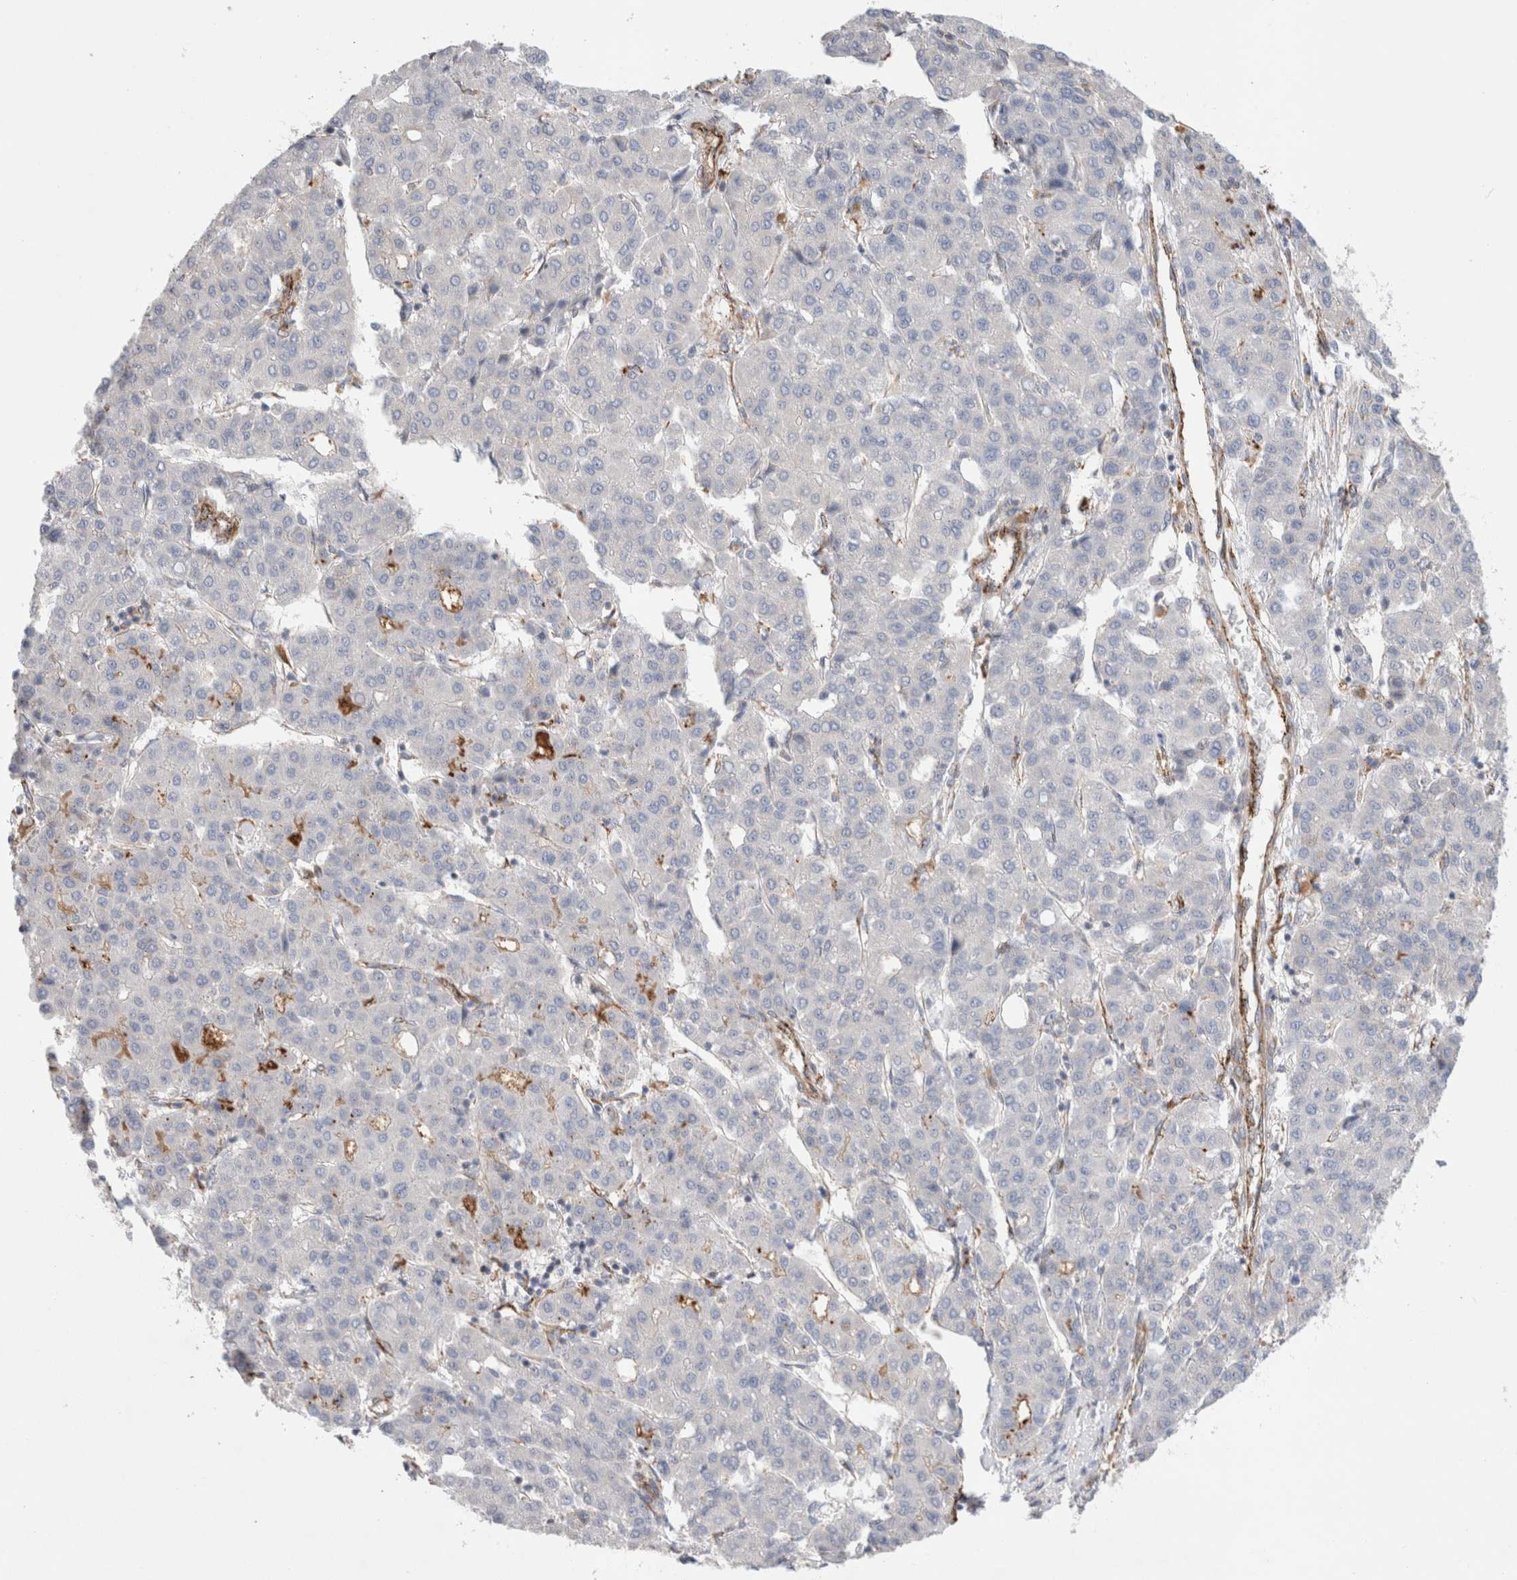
{"staining": {"intensity": "negative", "quantity": "none", "location": "none"}, "tissue": "liver cancer", "cell_type": "Tumor cells", "image_type": "cancer", "snomed": [{"axis": "morphology", "description": "Carcinoma, Hepatocellular, NOS"}, {"axis": "topography", "description": "Liver"}], "caption": "Immunohistochemistry (IHC) of human liver hepatocellular carcinoma reveals no expression in tumor cells. (DAB (3,3'-diaminobenzidine) immunohistochemistry (IHC) visualized using brightfield microscopy, high magnification).", "gene": "CNPY4", "patient": {"sex": "male", "age": 65}}